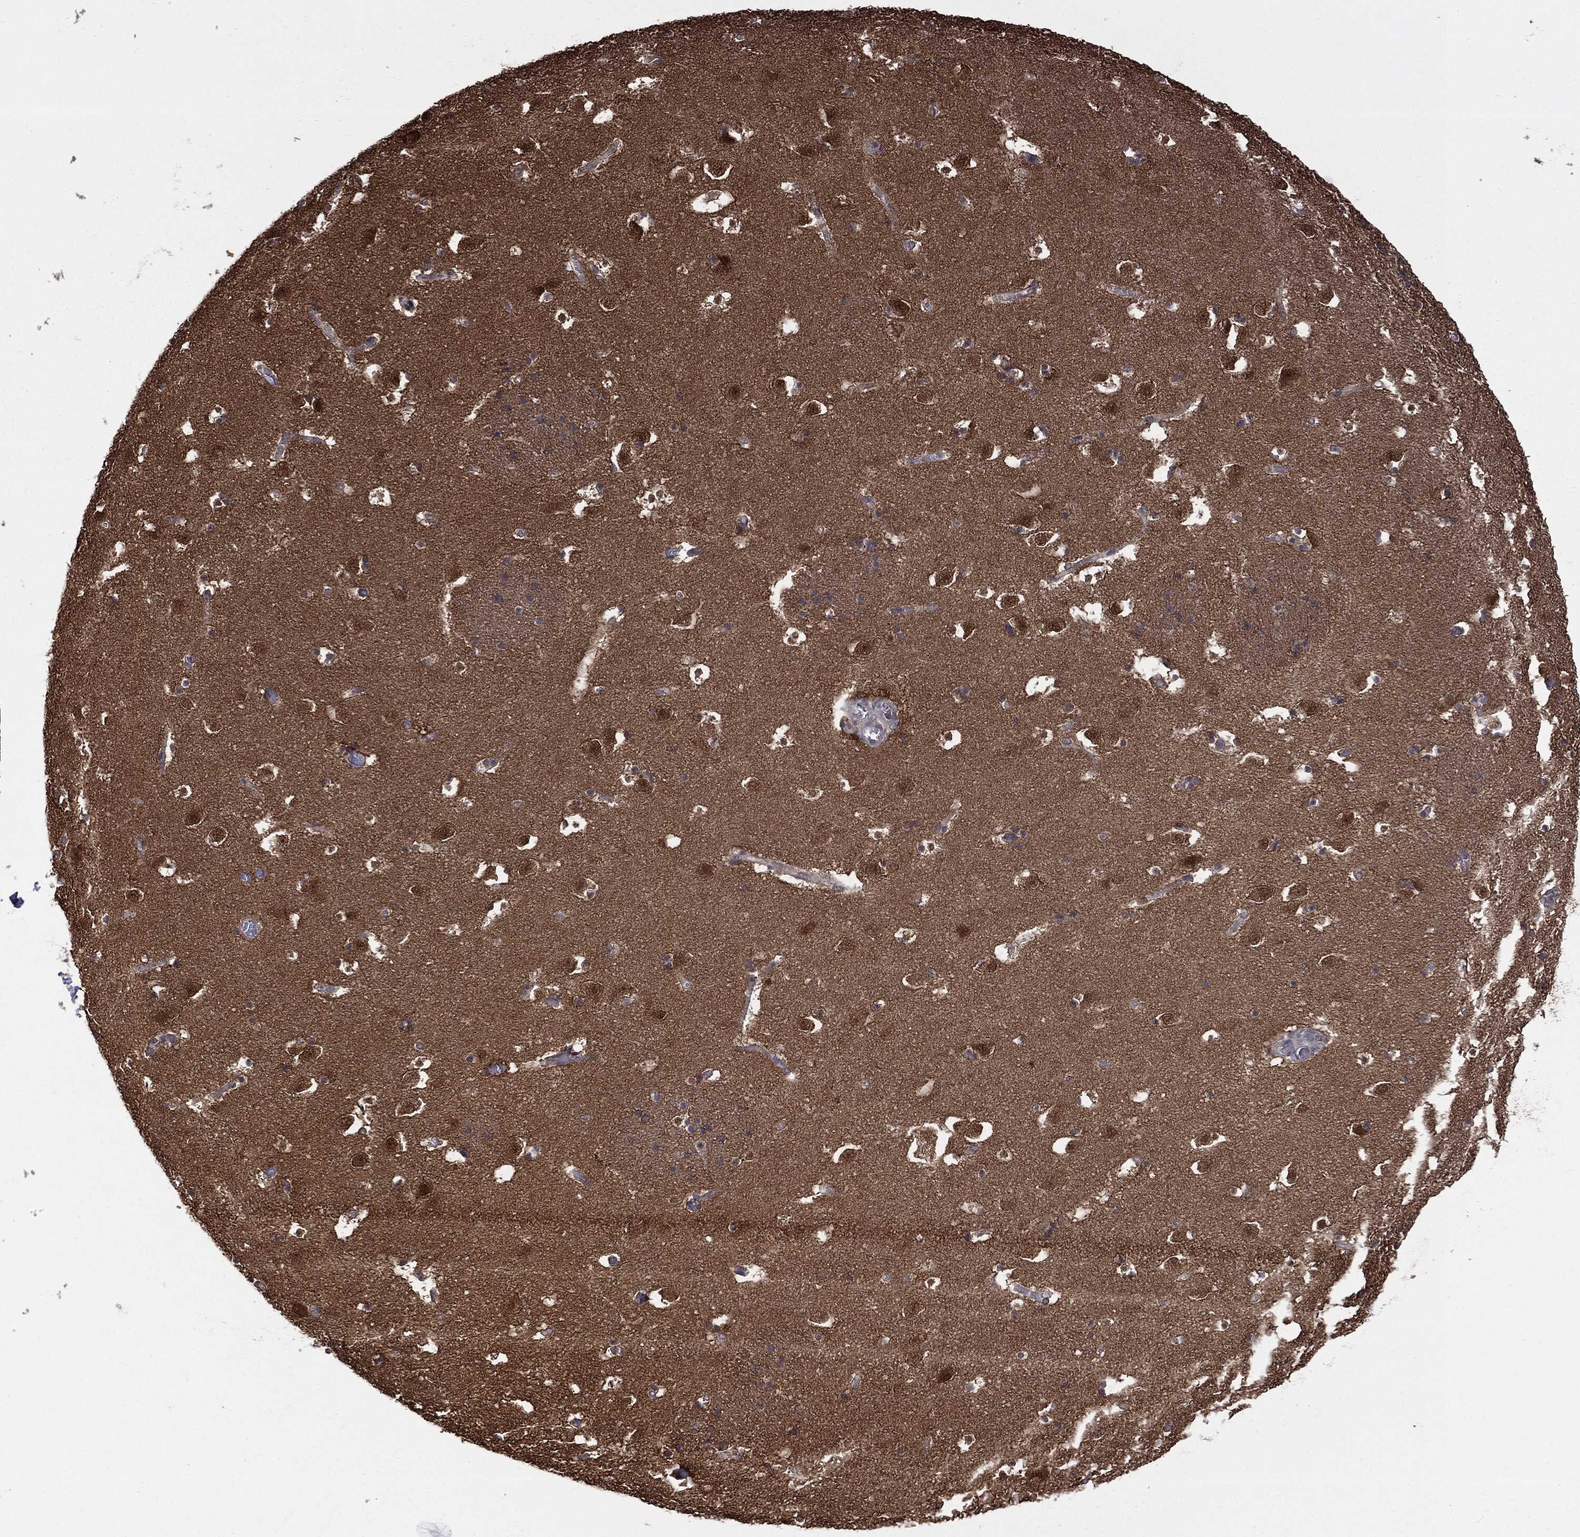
{"staining": {"intensity": "moderate", "quantity": "<25%", "location": "nuclear"}, "tissue": "caudate", "cell_type": "Glial cells", "image_type": "normal", "snomed": [{"axis": "morphology", "description": "Normal tissue, NOS"}, {"axis": "topography", "description": "Lateral ventricle wall"}], "caption": "IHC image of normal caudate: human caudate stained using immunohistochemistry exhibits low levels of moderate protein expression localized specifically in the nuclear of glial cells, appearing as a nuclear brown color.", "gene": "GPI", "patient": {"sex": "female", "age": 42}}